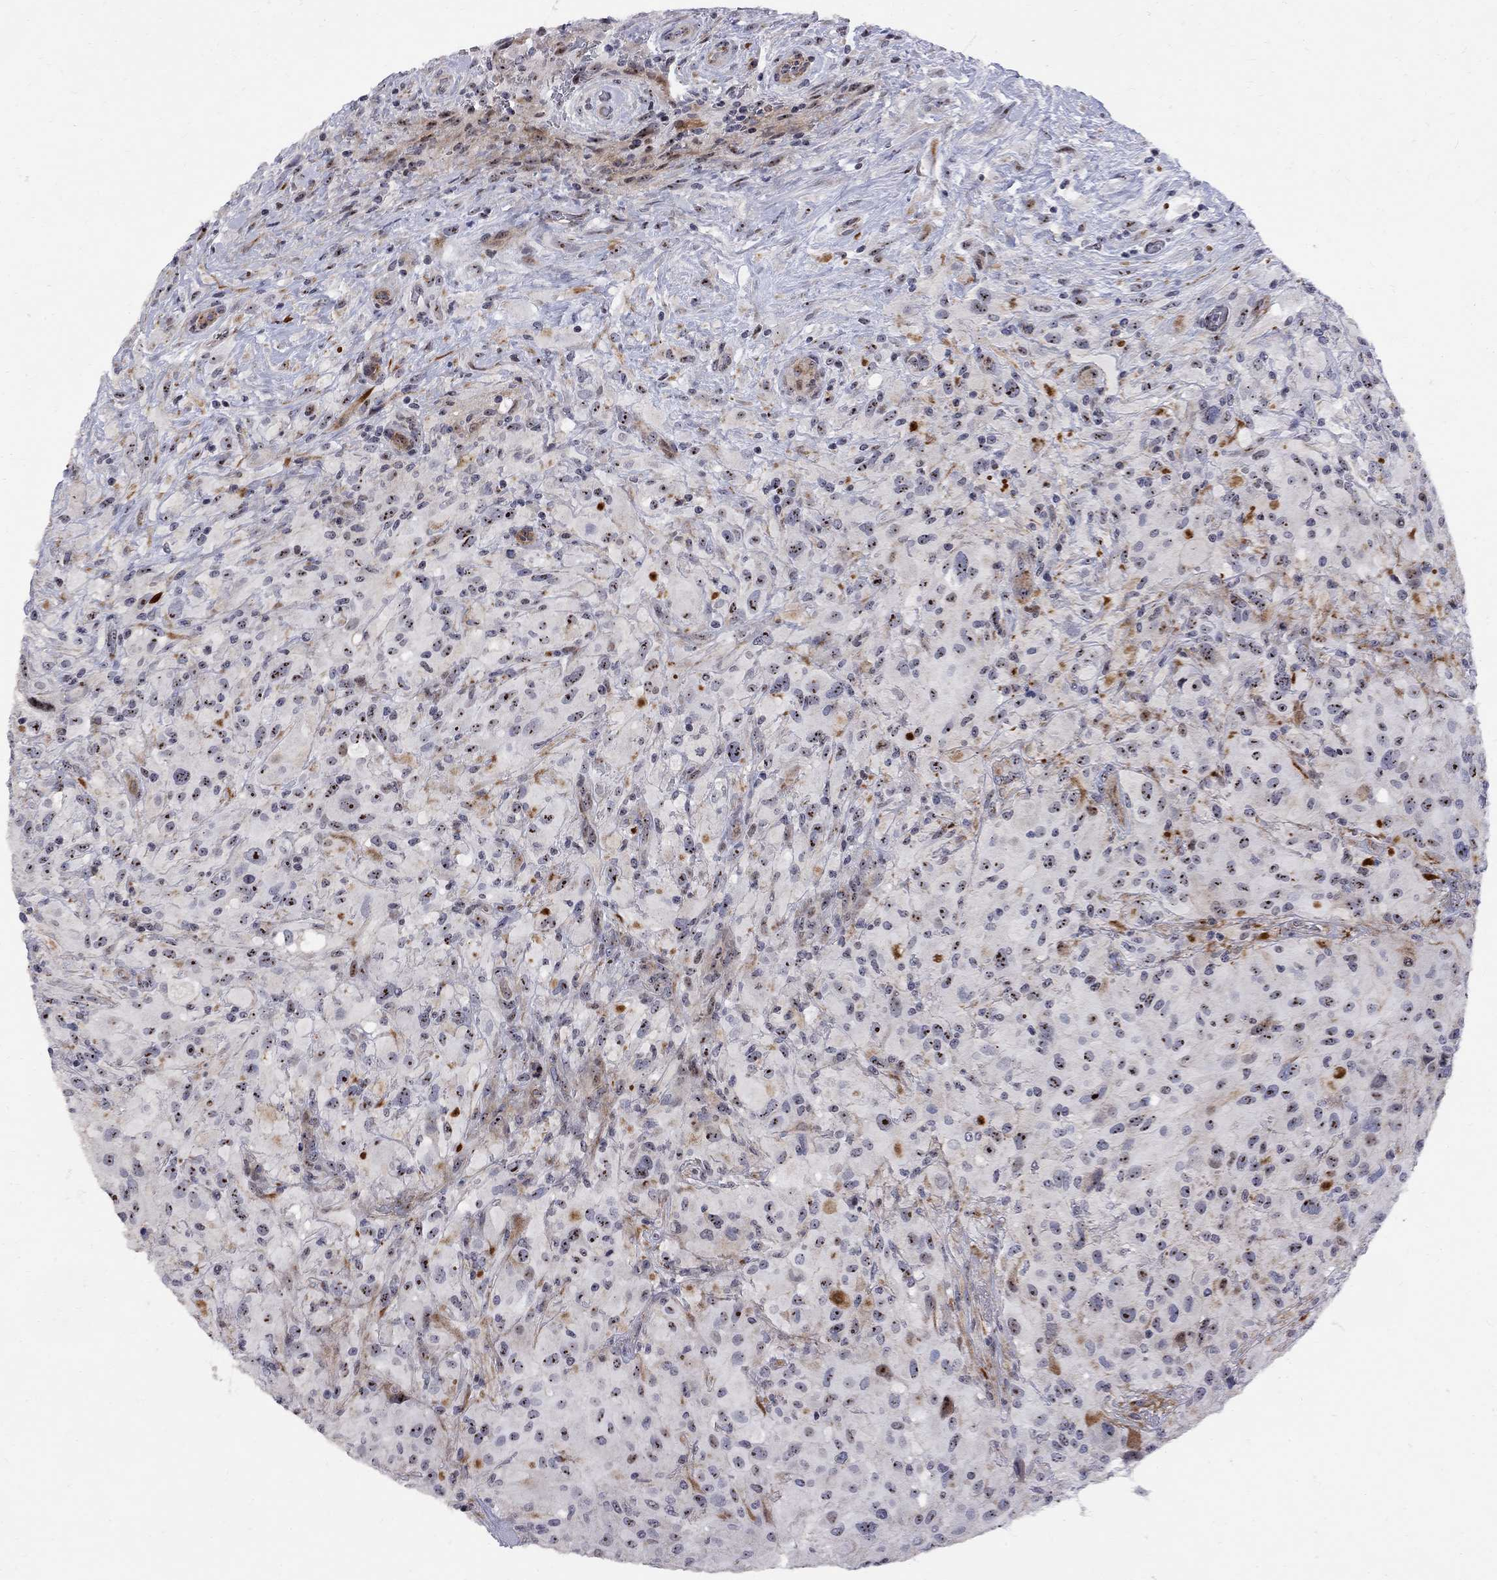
{"staining": {"intensity": "strong", "quantity": "25%-75%", "location": "nuclear"}, "tissue": "glioma", "cell_type": "Tumor cells", "image_type": "cancer", "snomed": [{"axis": "morphology", "description": "Glioma, malignant, High grade"}, {"axis": "topography", "description": "Cerebral cortex"}], "caption": "DAB (3,3'-diaminobenzidine) immunohistochemical staining of glioma displays strong nuclear protein staining in approximately 25%-75% of tumor cells.", "gene": "DHX33", "patient": {"sex": "male", "age": 35}}